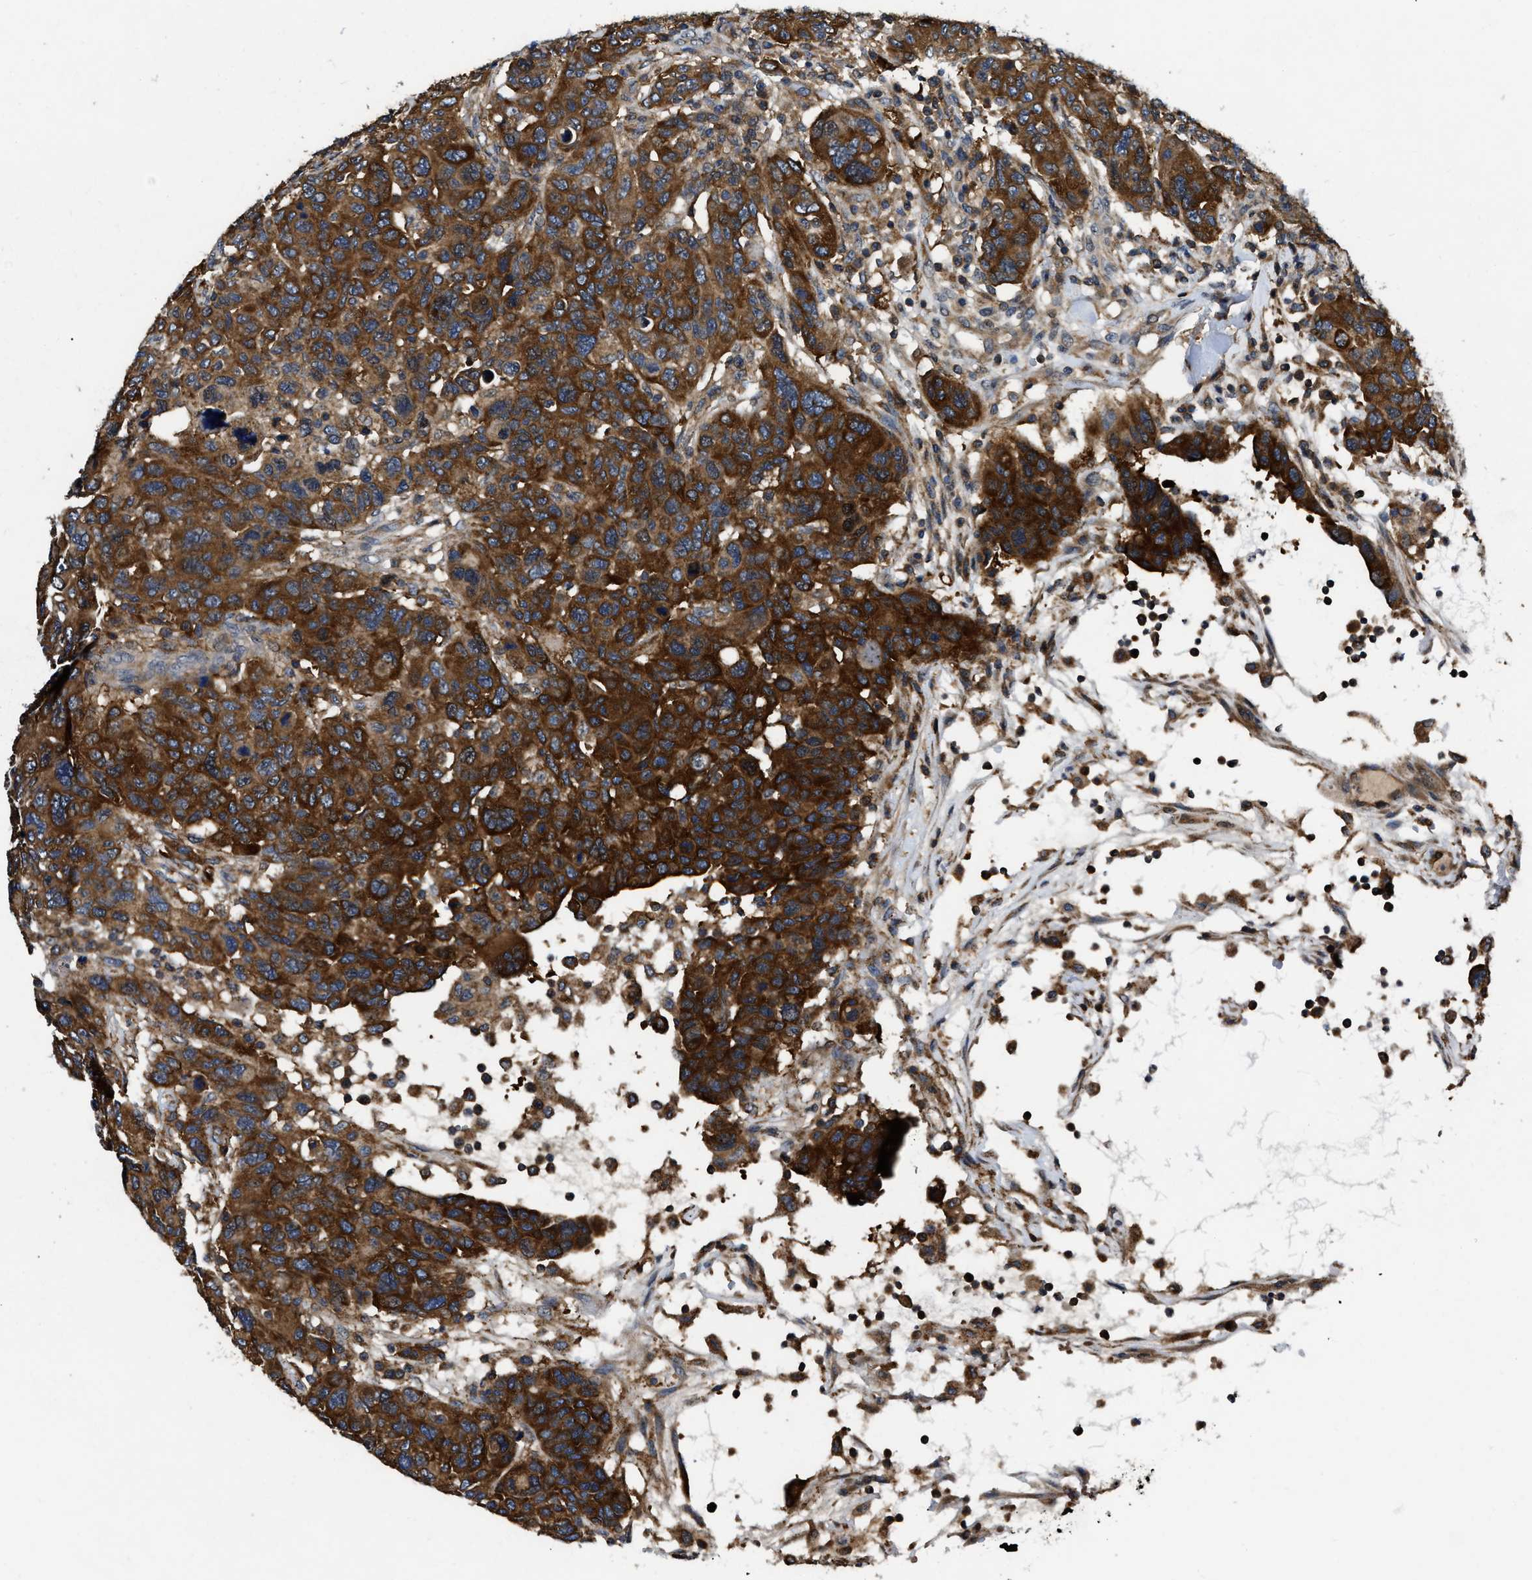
{"staining": {"intensity": "strong", "quantity": ">75%", "location": "cytoplasmic/membranous"}, "tissue": "breast cancer", "cell_type": "Tumor cells", "image_type": "cancer", "snomed": [{"axis": "morphology", "description": "Duct carcinoma"}, {"axis": "topography", "description": "Breast"}], "caption": "Brown immunohistochemical staining in human breast intraductal carcinoma reveals strong cytoplasmic/membranous expression in about >75% of tumor cells. (Stains: DAB in brown, nuclei in blue, Microscopy: brightfield microscopy at high magnification).", "gene": "GET4", "patient": {"sex": "female", "age": 37}}